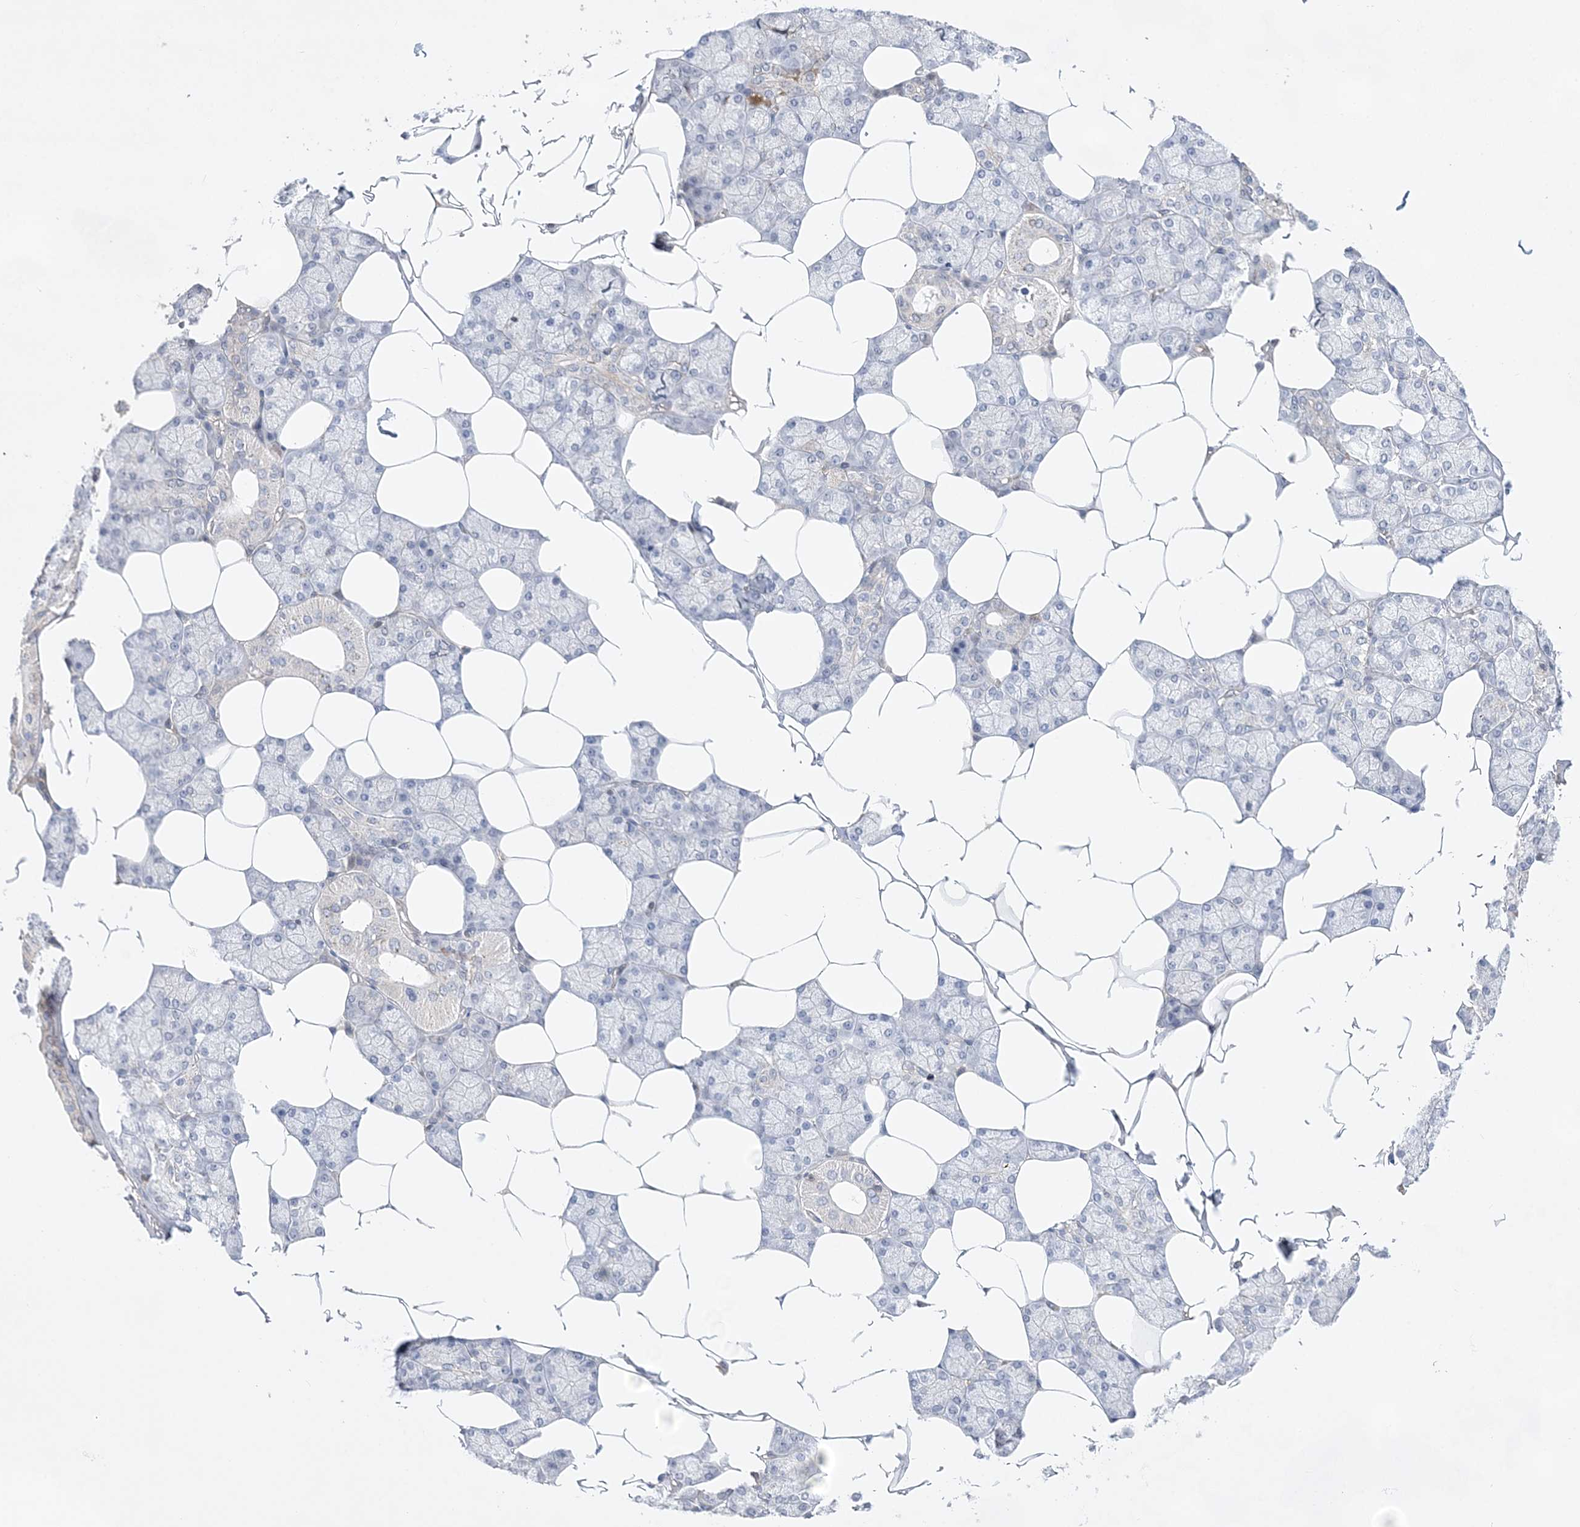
{"staining": {"intensity": "weak", "quantity": "<25%", "location": "cytoplasmic/membranous"}, "tissue": "salivary gland", "cell_type": "Glandular cells", "image_type": "normal", "snomed": [{"axis": "morphology", "description": "Normal tissue, NOS"}, {"axis": "topography", "description": "Salivary gland"}], "caption": "A histopathology image of human salivary gland is negative for staining in glandular cells. (Brightfield microscopy of DAB (3,3'-diaminobenzidine) immunohistochemistry (IHC) at high magnification).", "gene": "TMEM132B", "patient": {"sex": "male", "age": 62}}